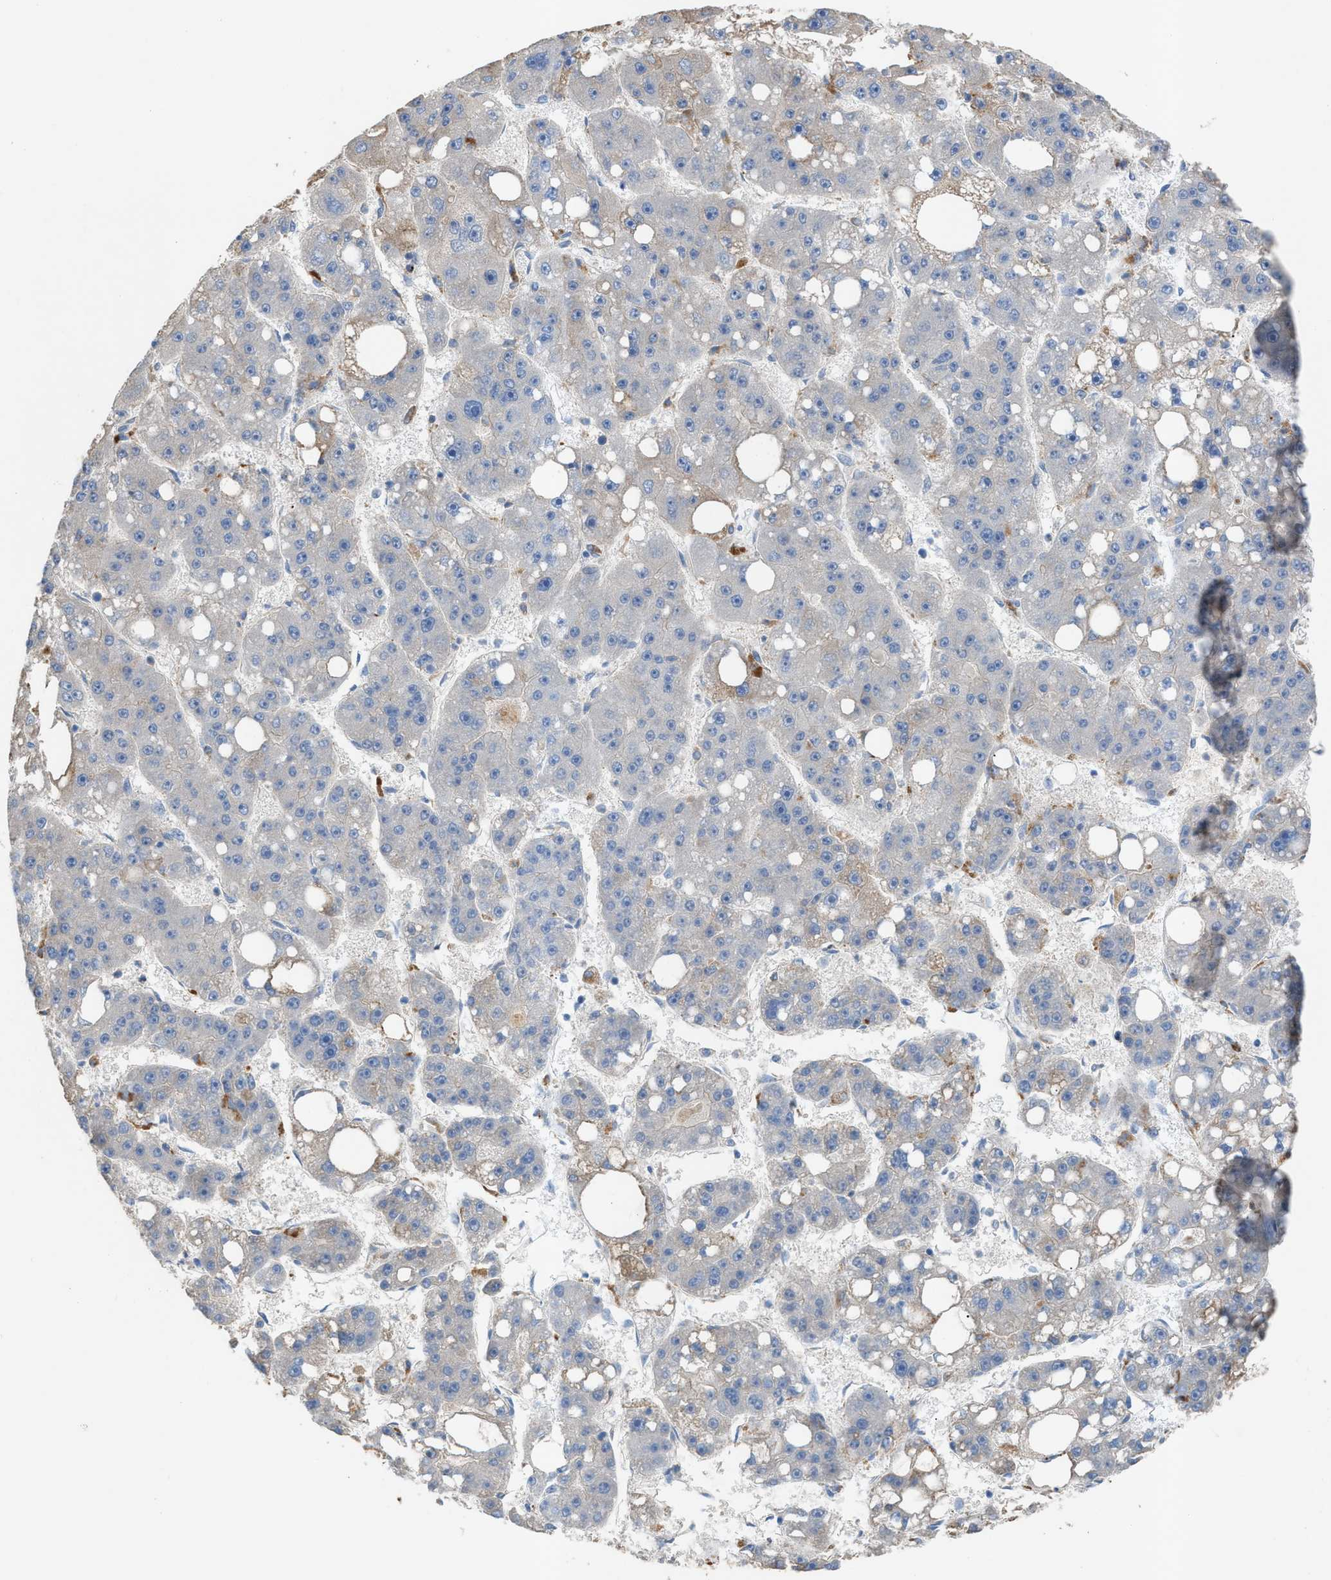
{"staining": {"intensity": "negative", "quantity": "none", "location": "none"}, "tissue": "liver cancer", "cell_type": "Tumor cells", "image_type": "cancer", "snomed": [{"axis": "morphology", "description": "Carcinoma, Hepatocellular, NOS"}, {"axis": "topography", "description": "Liver"}], "caption": "The histopathology image shows no significant staining in tumor cells of liver cancer (hepatocellular carcinoma). (Stains: DAB immunohistochemistry with hematoxylin counter stain, Microscopy: brightfield microscopy at high magnification).", "gene": "AOAH", "patient": {"sex": "female", "age": 61}}